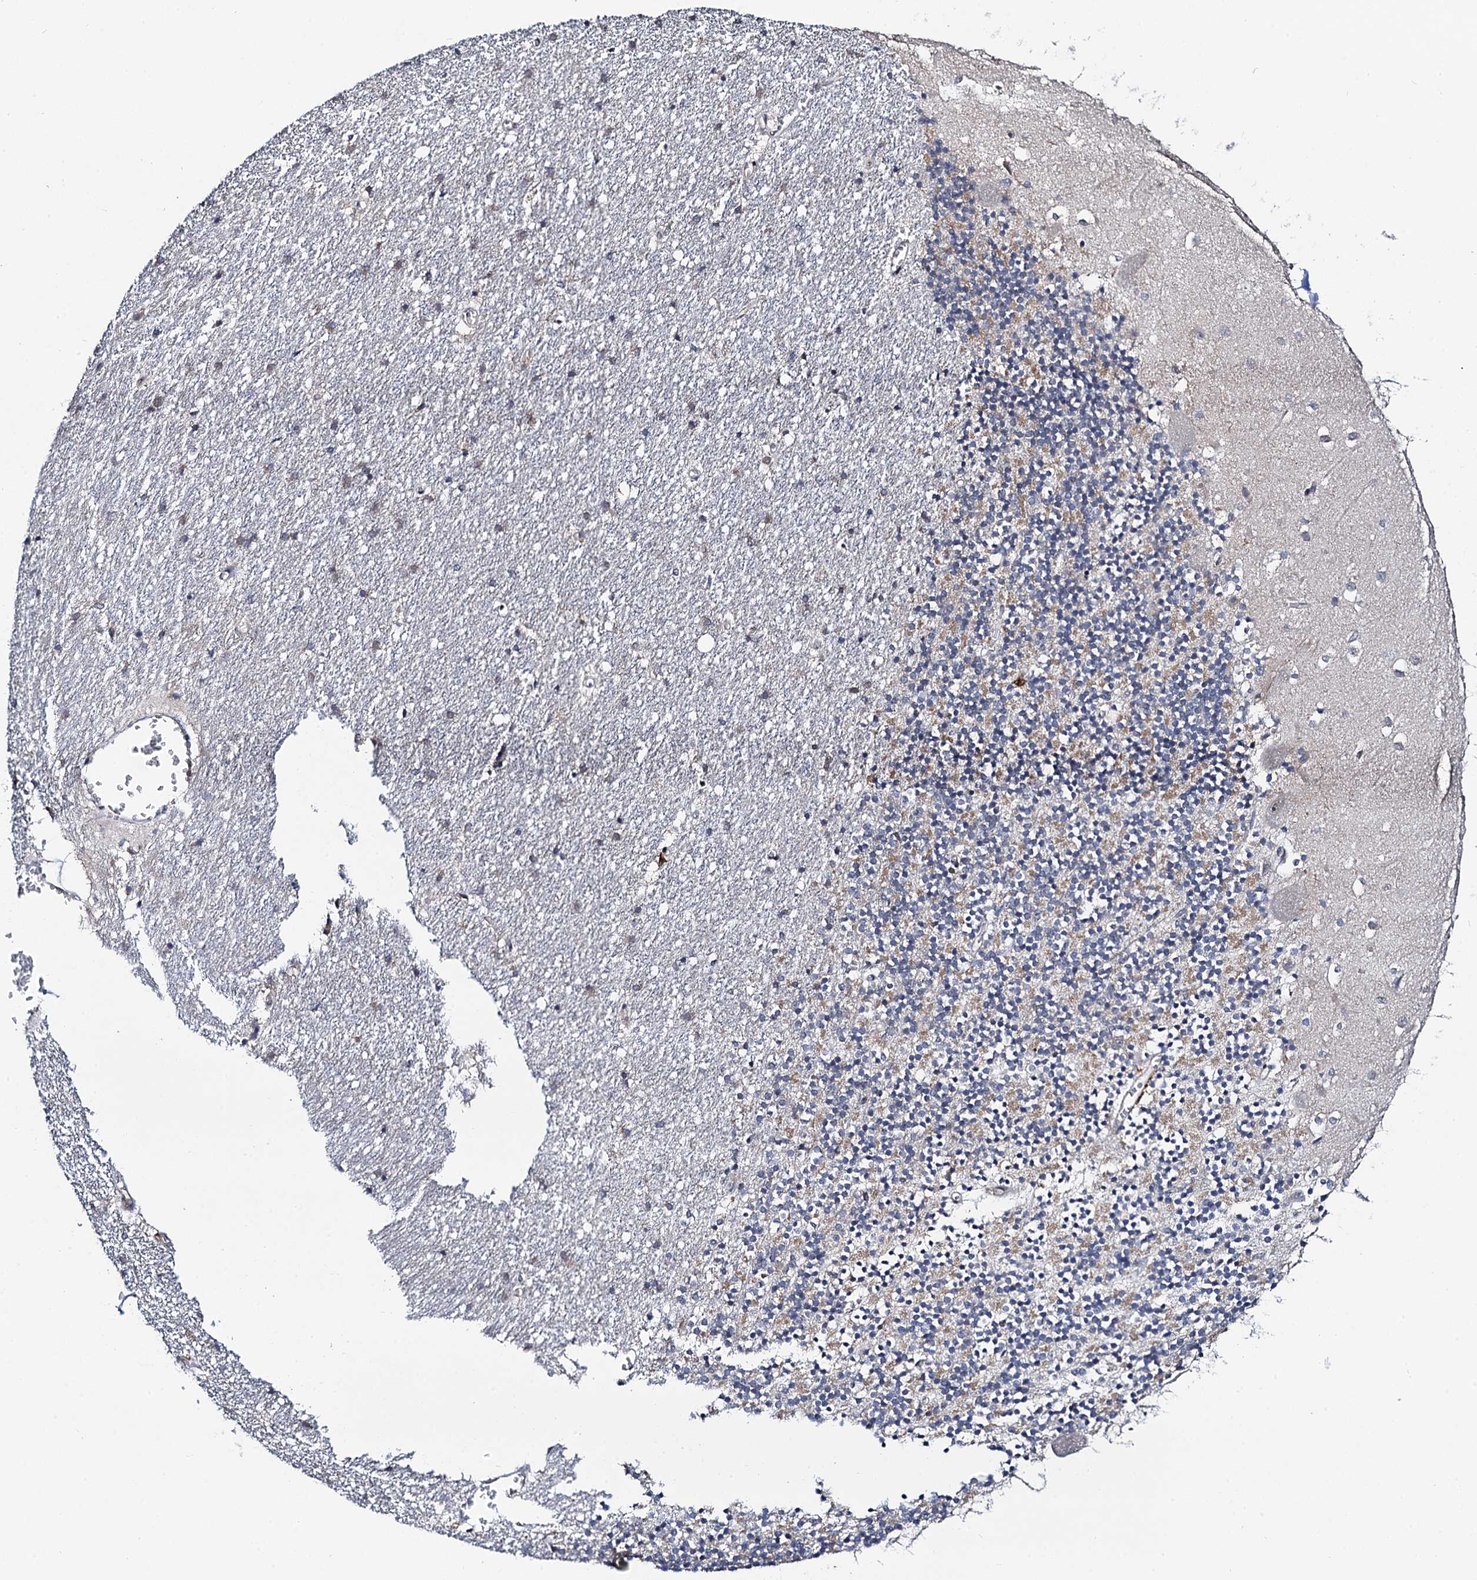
{"staining": {"intensity": "weak", "quantity": "25%-75%", "location": "cytoplasmic/membranous"}, "tissue": "cerebellum", "cell_type": "Cells in granular layer", "image_type": "normal", "snomed": [{"axis": "morphology", "description": "Normal tissue, NOS"}, {"axis": "topography", "description": "Cerebellum"}], "caption": "Protein expression by immunohistochemistry exhibits weak cytoplasmic/membranous expression in about 25%-75% of cells in granular layer in normal cerebellum. The staining was performed using DAB, with brown indicating positive protein expression. Nuclei are stained blue with hematoxylin.", "gene": "CMPK2", "patient": {"sex": "male", "age": 54}}